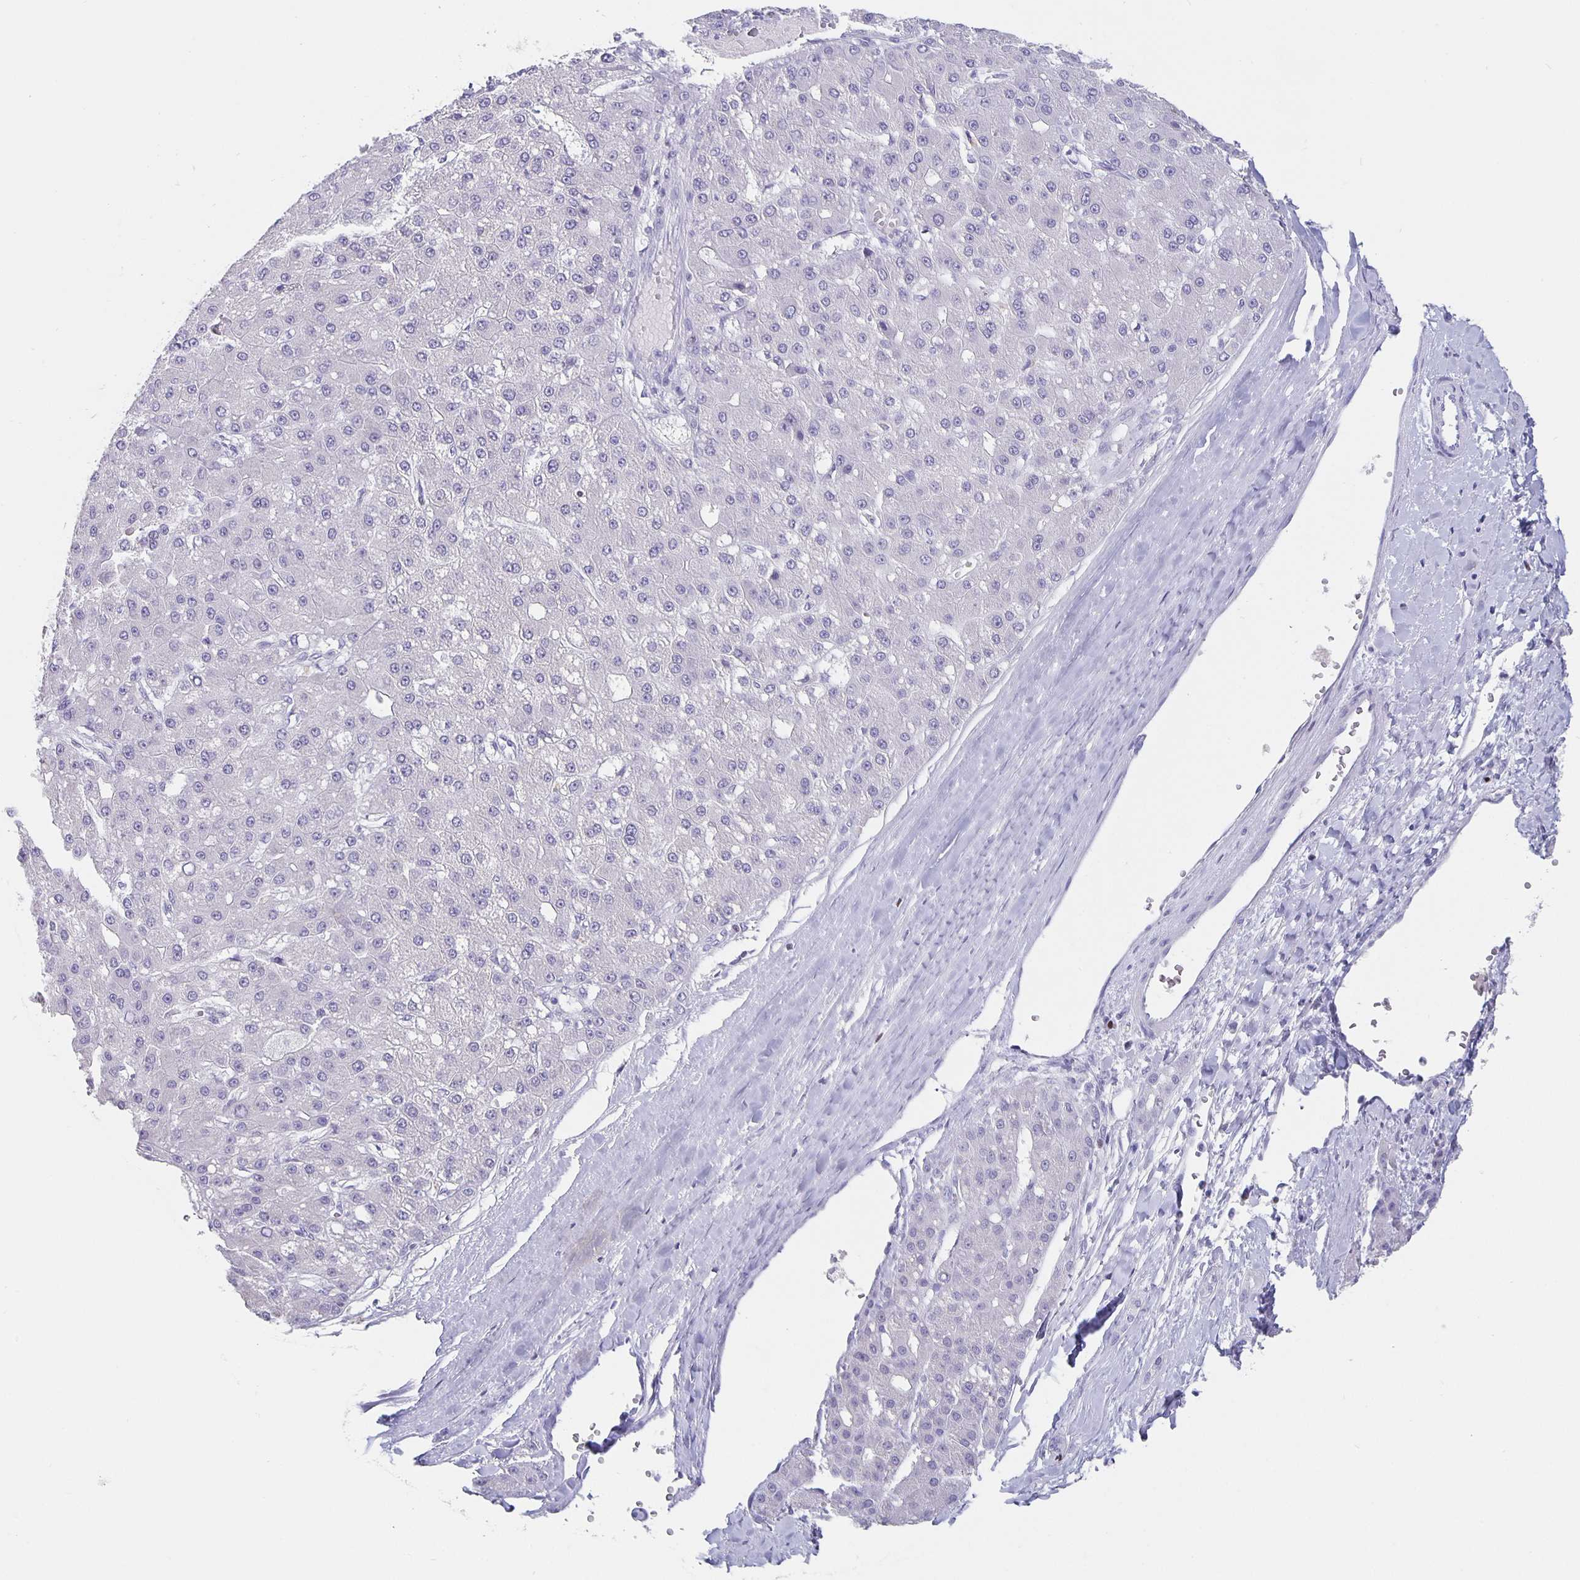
{"staining": {"intensity": "negative", "quantity": "none", "location": "none"}, "tissue": "liver cancer", "cell_type": "Tumor cells", "image_type": "cancer", "snomed": [{"axis": "morphology", "description": "Carcinoma, Hepatocellular, NOS"}, {"axis": "topography", "description": "Liver"}], "caption": "IHC histopathology image of liver cancer stained for a protein (brown), which exhibits no expression in tumor cells. (Brightfield microscopy of DAB (3,3'-diaminobenzidine) IHC at high magnification).", "gene": "SATB2", "patient": {"sex": "male", "age": 67}}